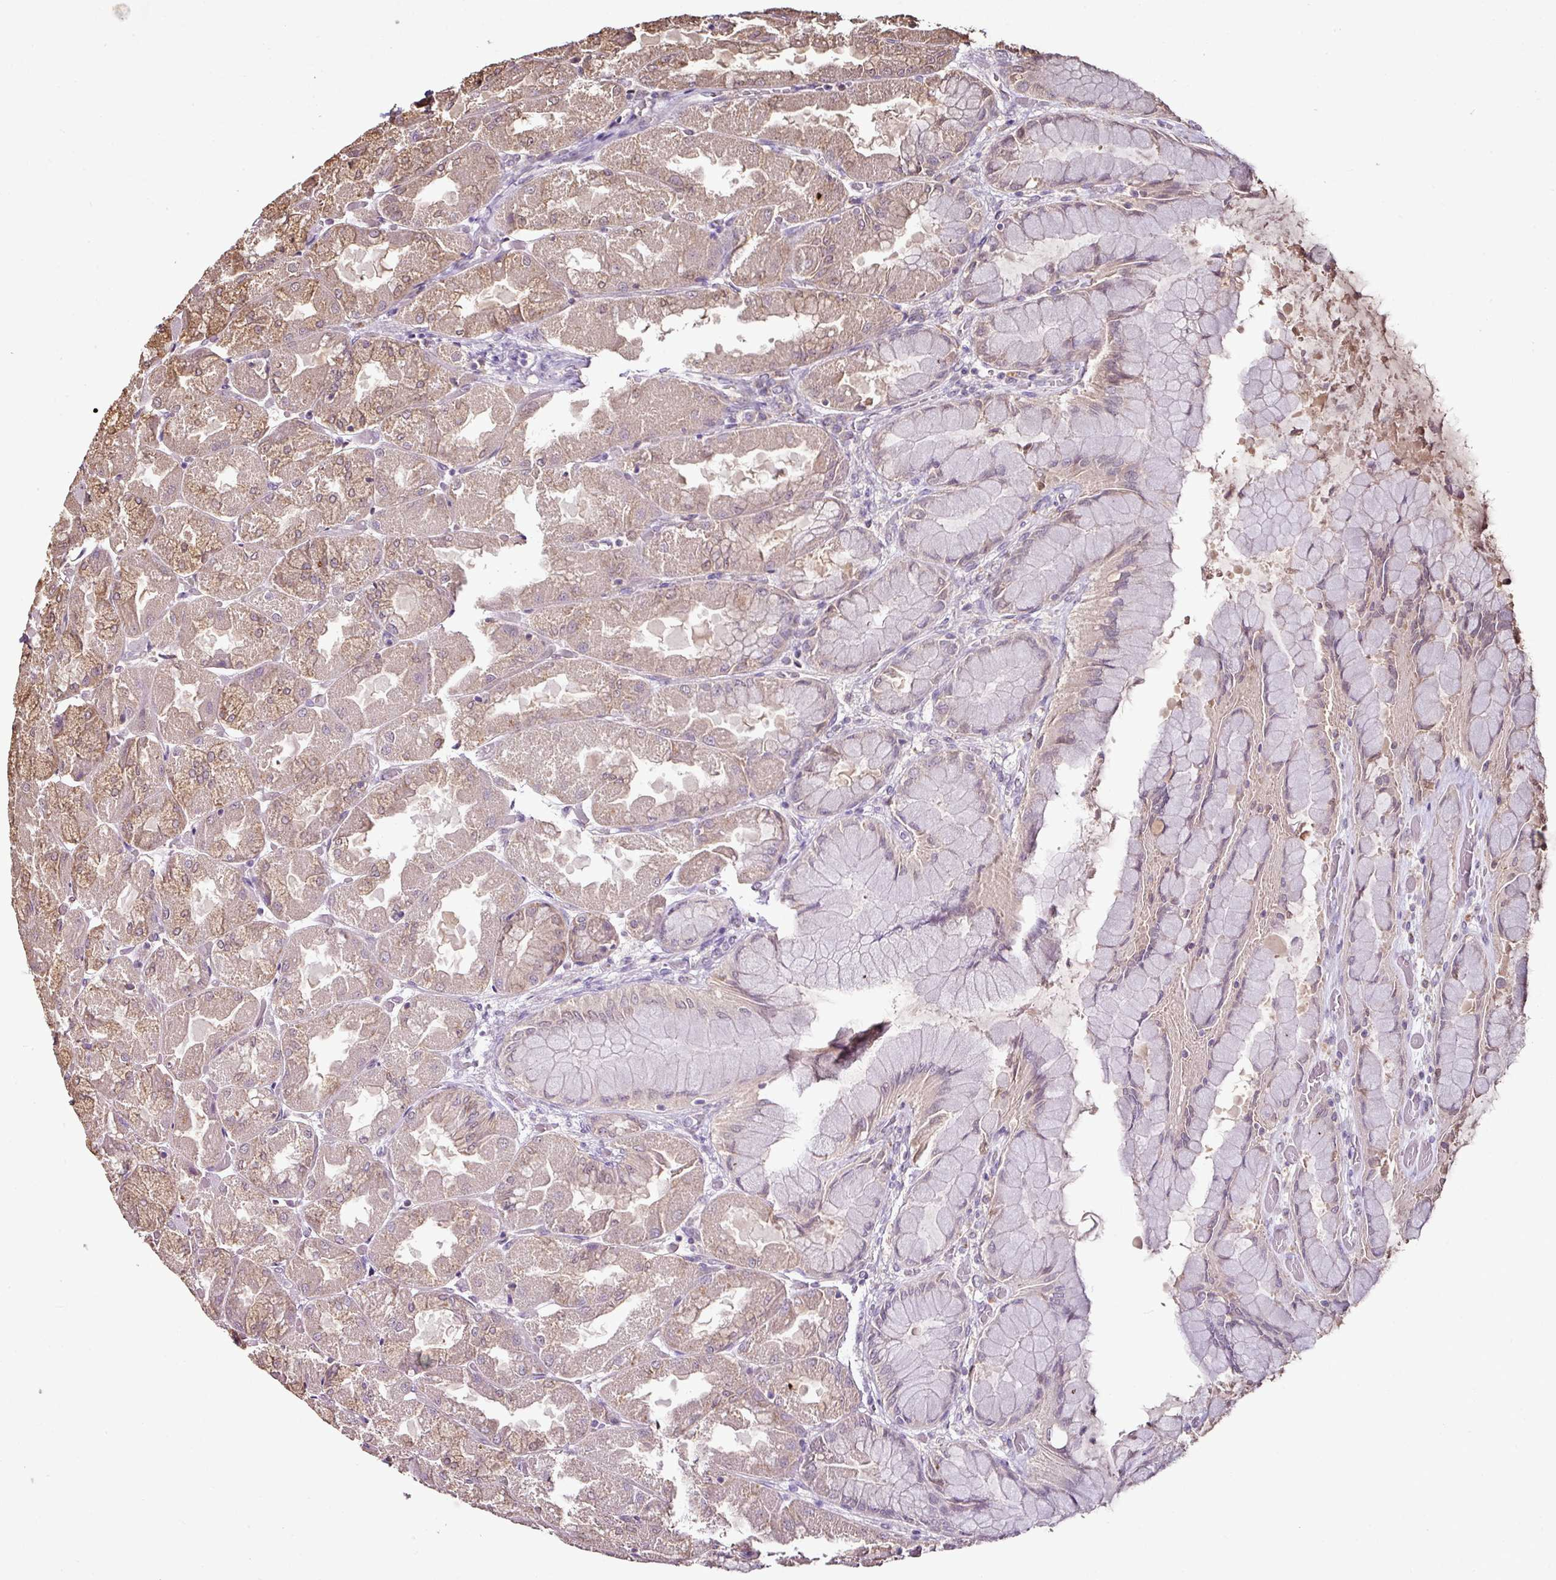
{"staining": {"intensity": "moderate", "quantity": "25%-75%", "location": "cytoplasmic/membranous,nuclear"}, "tissue": "stomach", "cell_type": "Glandular cells", "image_type": "normal", "snomed": [{"axis": "morphology", "description": "Normal tissue, NOS"}, {"axis": "topography", "description": "Stomach"}], "caption": "This micrograph exhibits IHC staining of normal human stomach, with medium moderate cytoplasmic/membranous,nuclear staining in about 25%-75% of glandular cells.", "gene": "RPL38", "patient": {"sex": "female", "age": 61}}